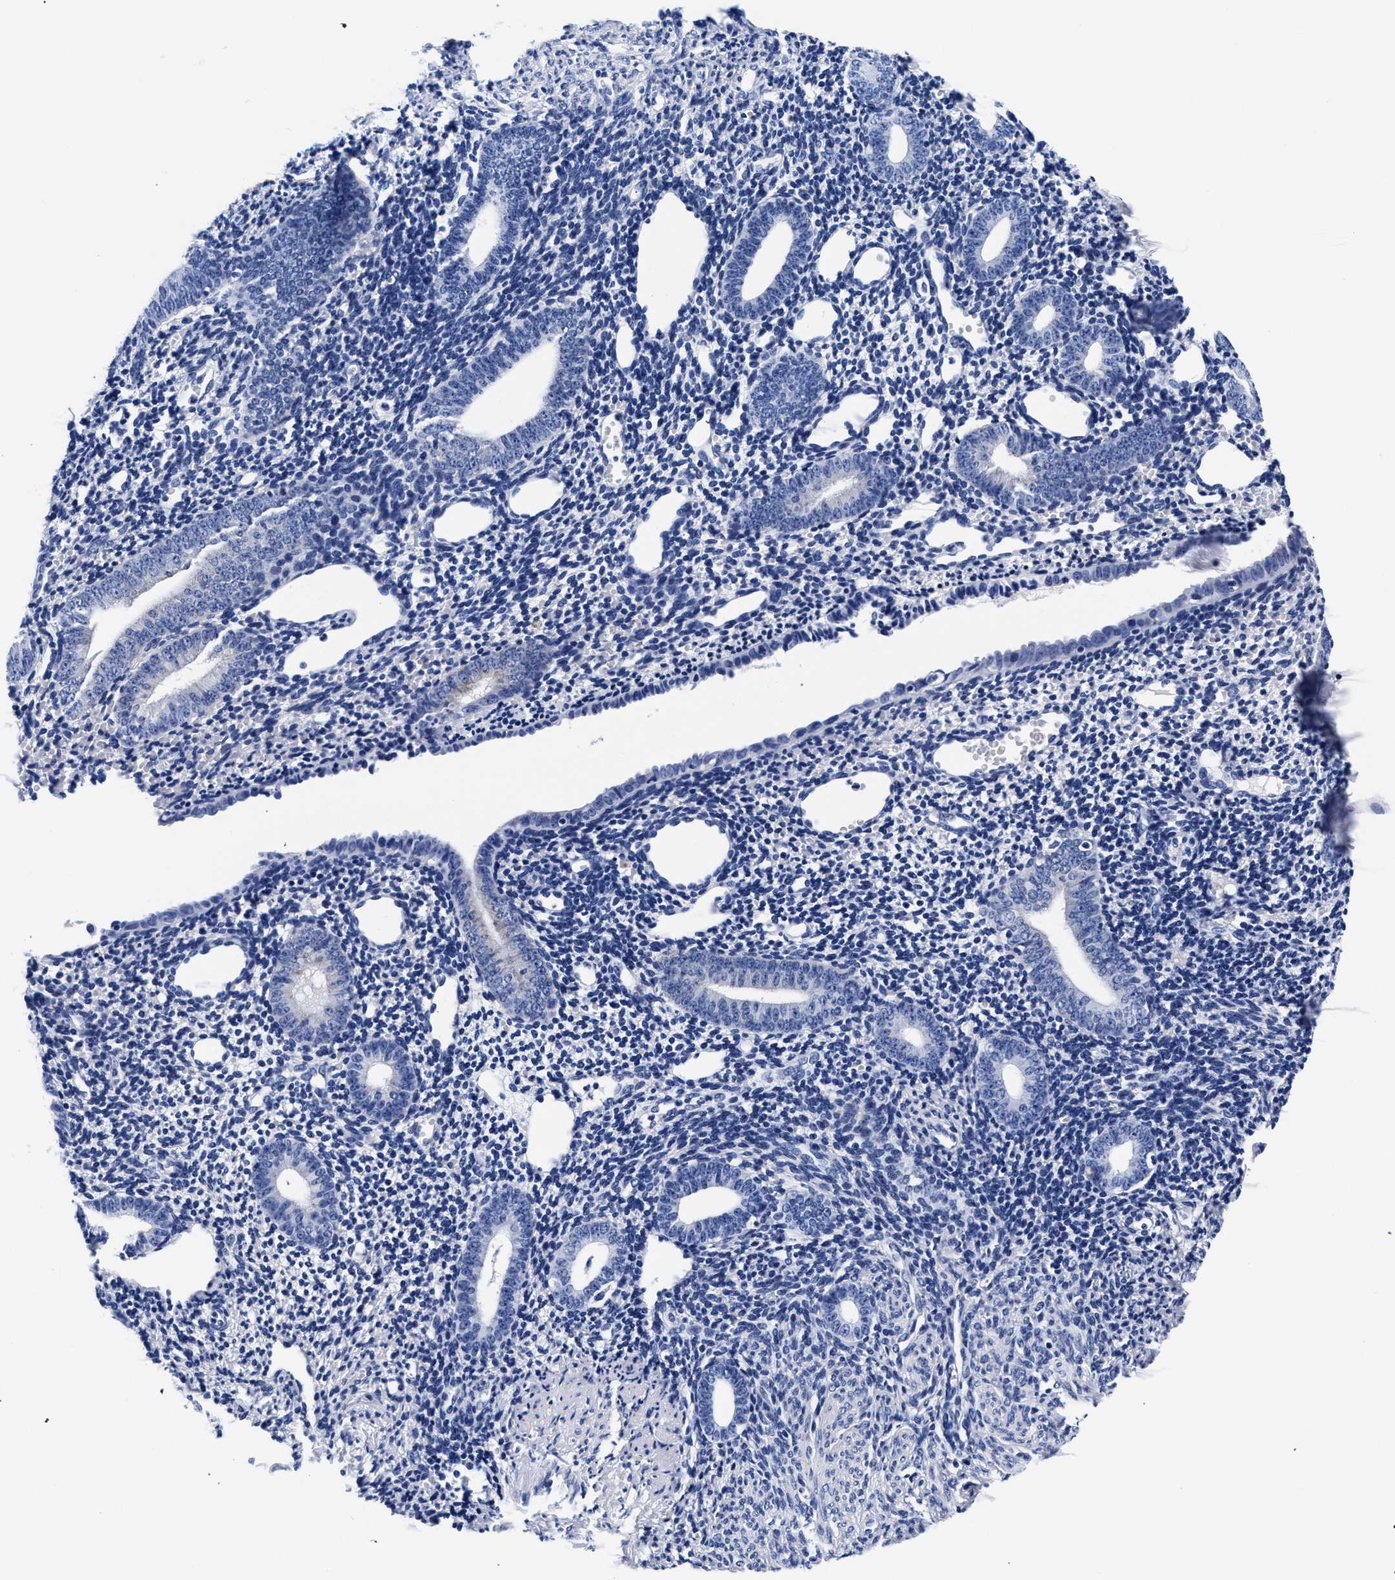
{"staining": {"intensity": "negative", "quantity": "none", "location": "none"}, "tissue": "endometrium", "cell_type": "Cells in endometrial stroma", "image_type": "normal", "snomed": [{"axis": "morphology", "description": "Normal tissue, NOS"}, {"axis": "topography", "description": "Endometrium"}], "caption": "A high-resolution histopathology image shows immunohistochemistry (IHC) staining of unremarkable endometrium, which exhibits no significant positivity in cells in endometrial stroma.", "gene": "RAB3B", "patient": {"sex": "female", "age": 50}}